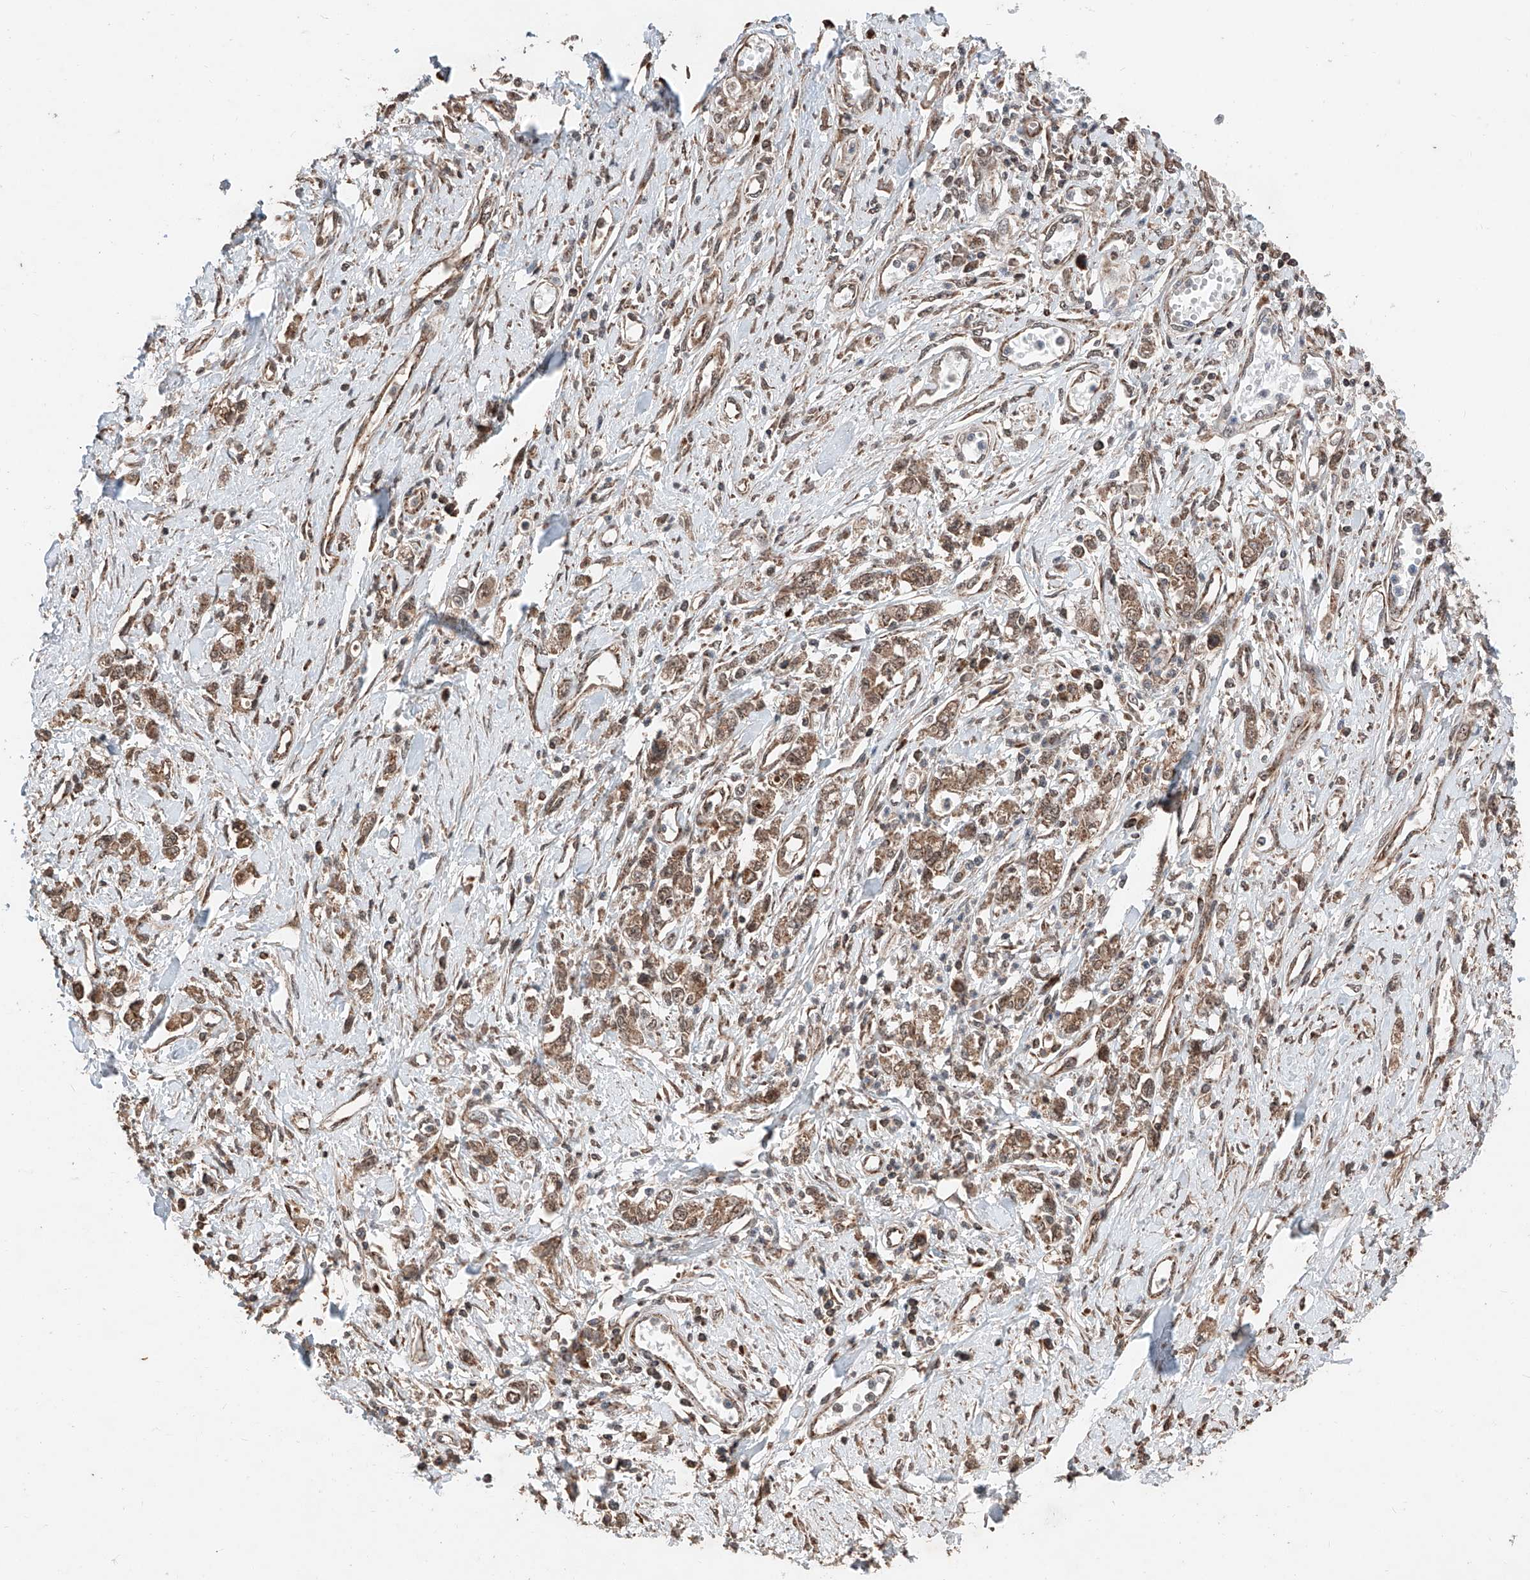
{"staining": {"intensity": "moderate", "quantity": ">75%", "location": "cytoplasmic/membranous"}, "tissue": "stomach cancer", "cell_type": "Tumor cells", "image_type": "cancer", "snomed": [{"axis": "morphology", "description": "Adenocarcinoma, NOS"}, {"axis": "topography", "description": "Stomach"}], "caption": "DAB immunohistochemical staining of human stomach cancer reveals moderate cytoplasmic/membranous protein positivity in about >75% of tumor cells. (Stains: DAB (3,3'-diaminobenzidine) in brown, nuclei in blue, Microscopy: brightfield microscopy at high magnification).", "gene": "ZSCAN29", "patient": {"sex": "female", "age": 76}}